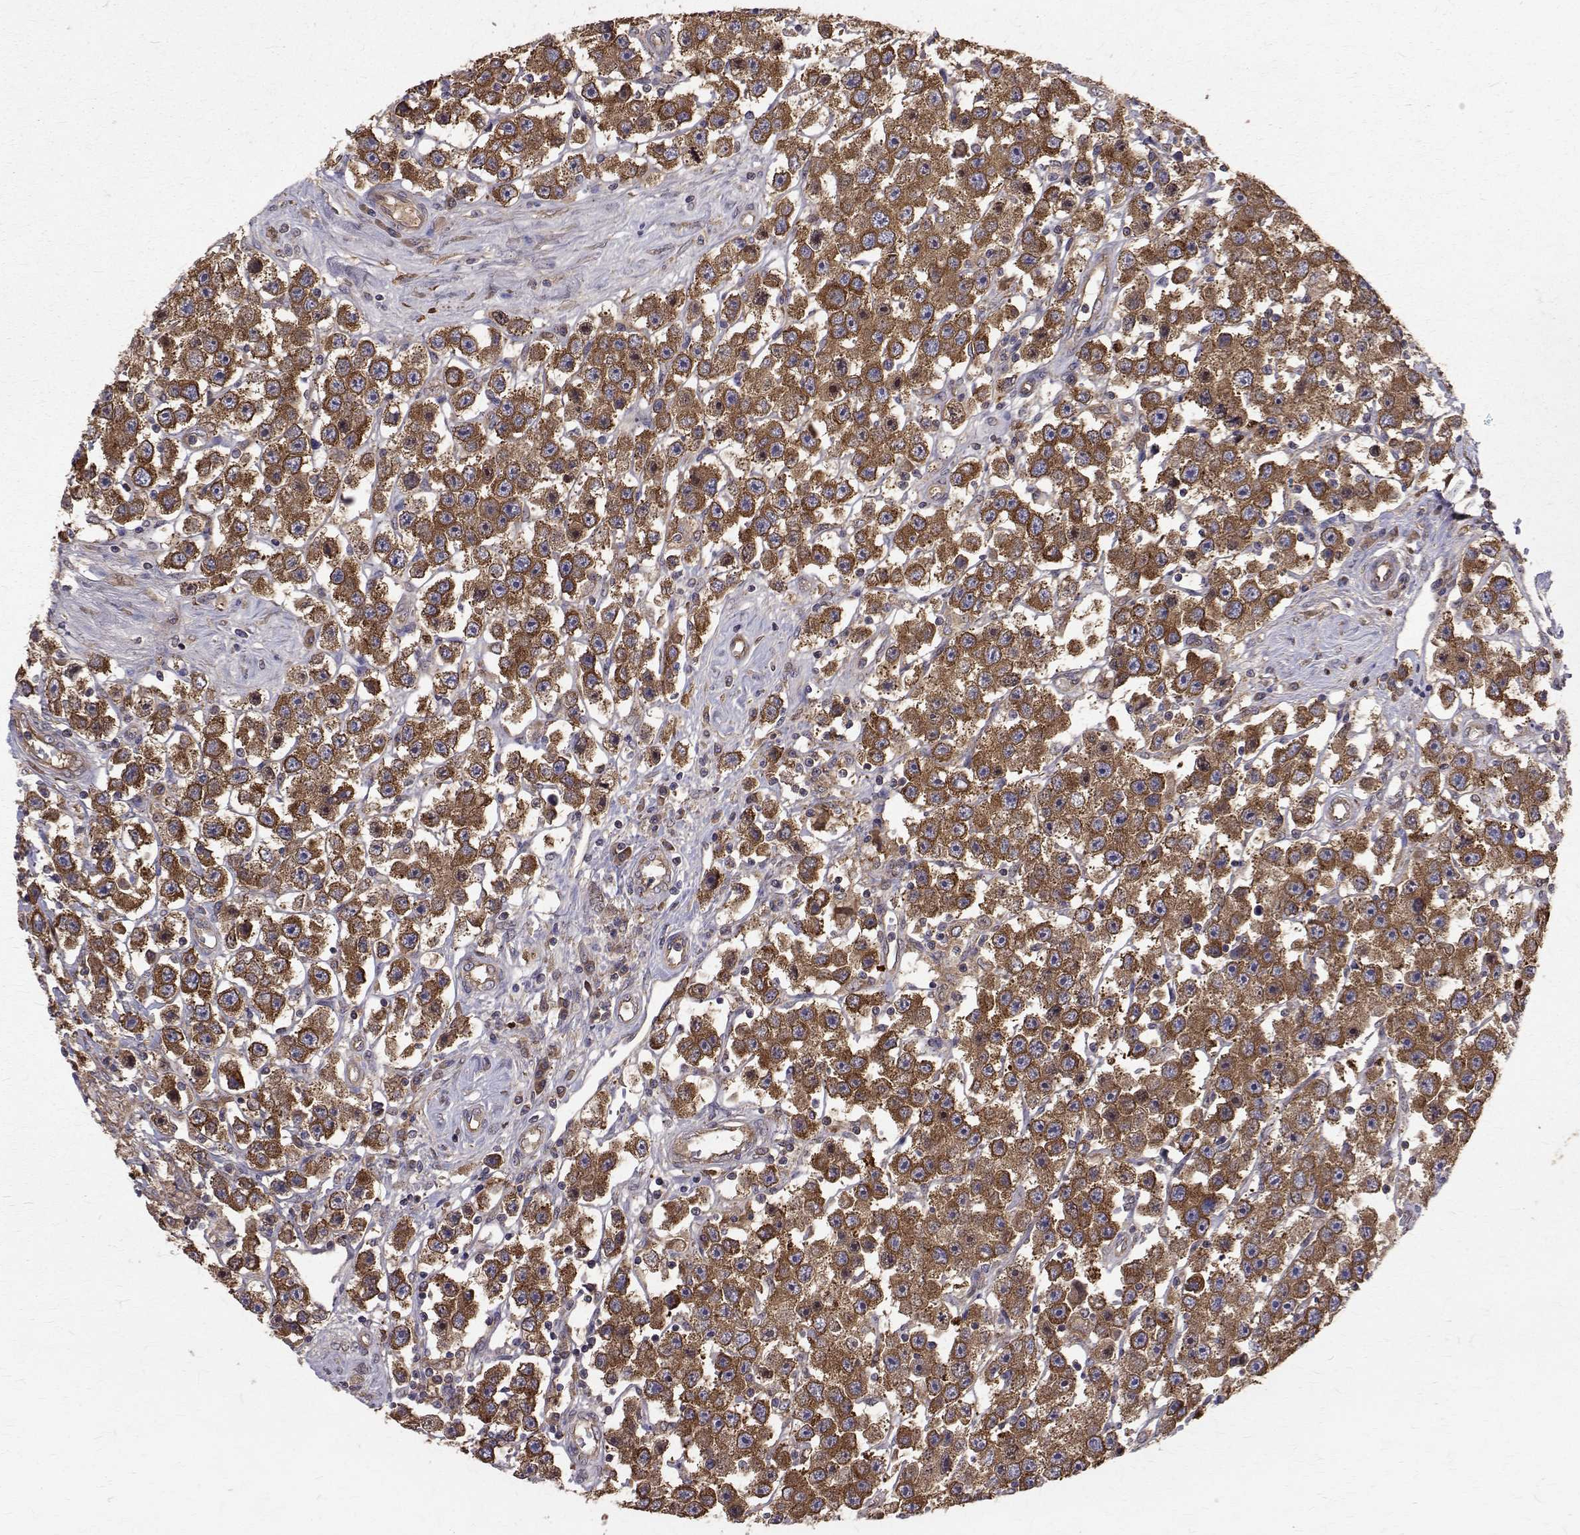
{"staining": {"intensity": "strong", "quantity": ">75%", "location": "cytoplasmic/membranous"}, "tissue": "testis cancer", "cell_type": "Tumor cells", "image_type": "cancer", "snomed": [{"axis": "morphology", "description": "Seminoma, NOS"}, {"axis": "topography", "description": "Testis"}], "caption": "Protein expression analysis of human testis cancer (seminoma) reveals strong cytoplasmic/membranous staining in about >75% of tumor cells. (brown staining indicates protein expression, while blue staining denotes nuclei).", "gene": "FARSB", "patient": {"sex": "male", "age": 45}}